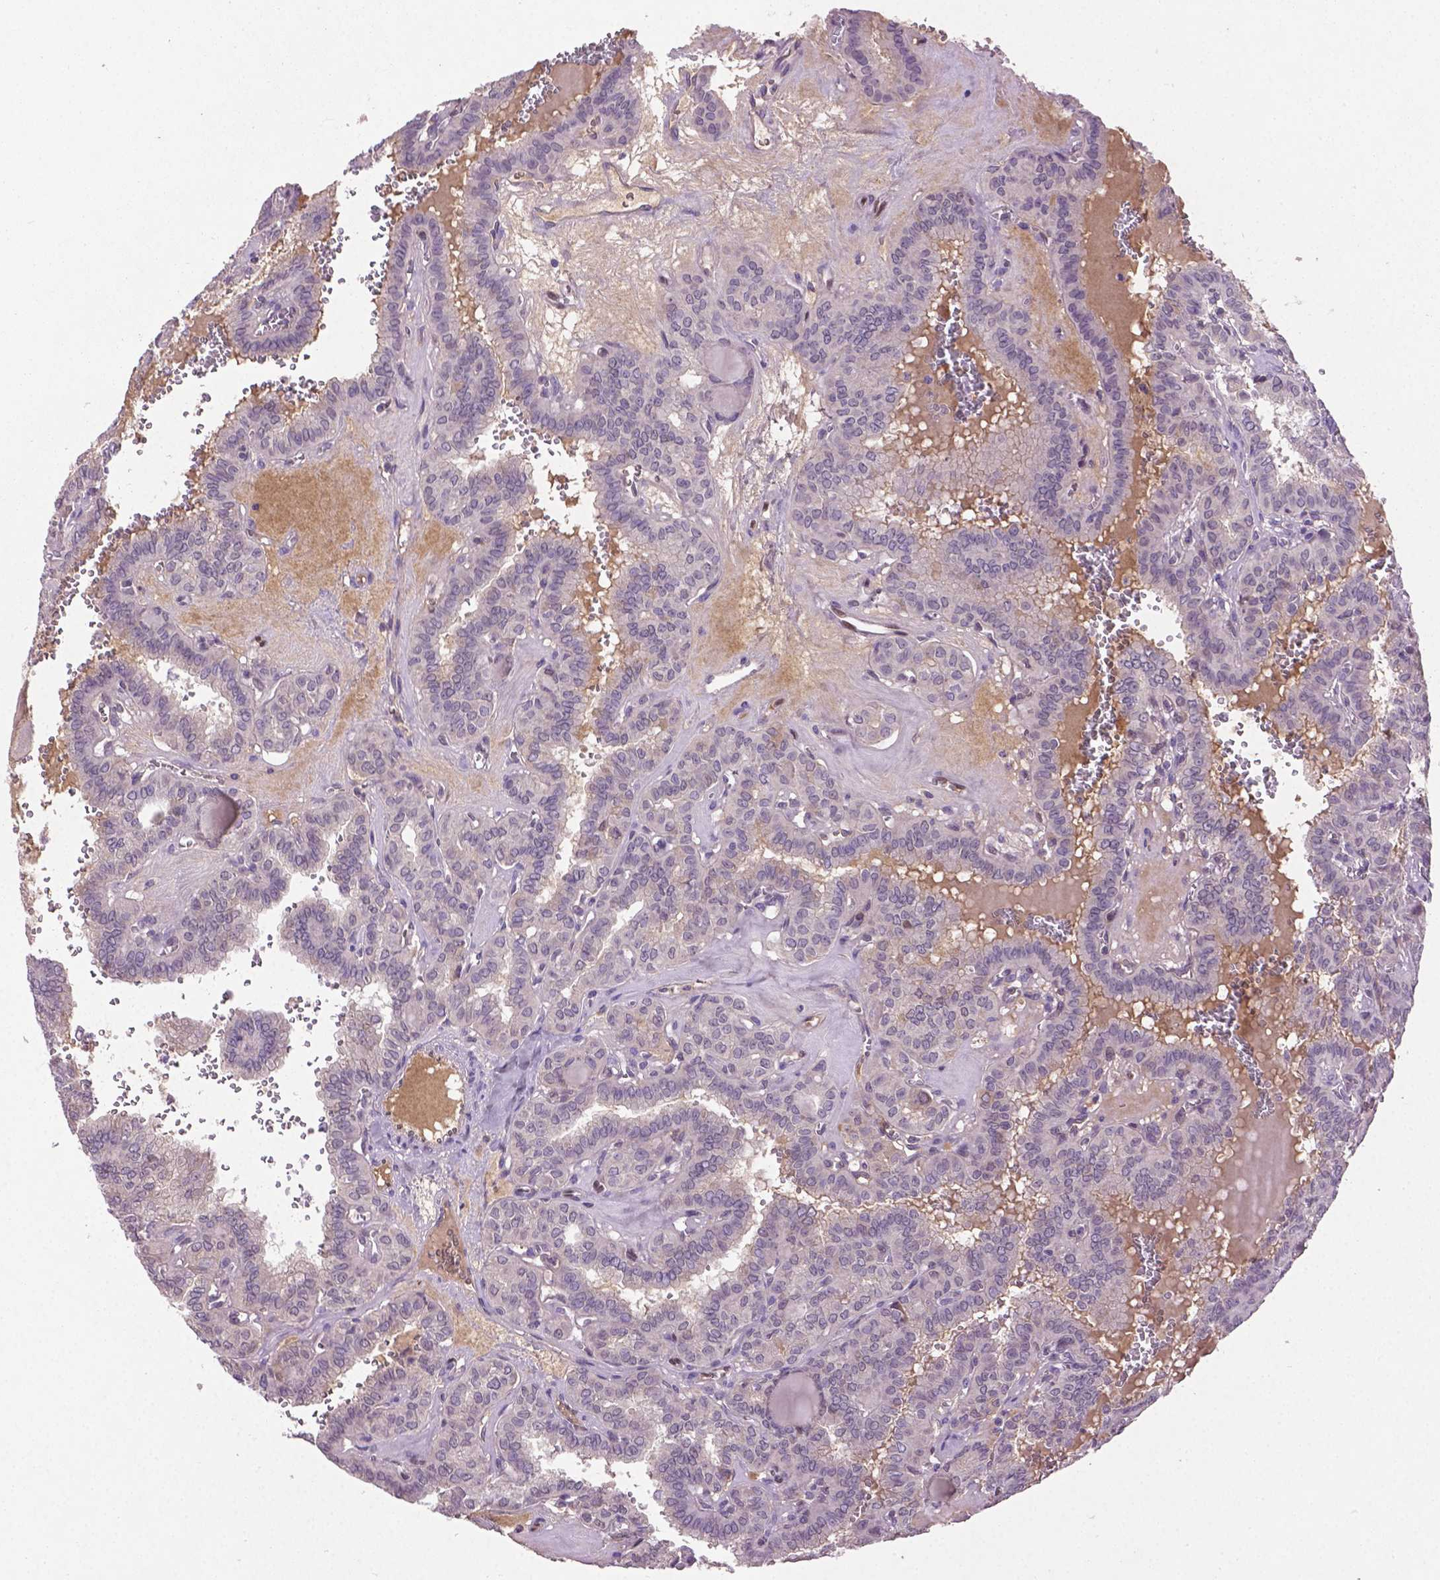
{"staining": {"intensity": "negative", "quantity": "none", "location": "none"}, "tissue": "thyroid cancer", "cell_type": "Tumor cells", "image_type": "cancer", "snomed": [{"axis": "morphology", "description": "Papillary adenocarcinoma, NOS"}, {"axis": "topography", "description": "Thyroid gland"}], "caption": "An immunohistochemistry (IHC) micrograph of papillary adenocarcinoma (thyroid) is shown. There is no staining in tumor cells of papillary adenocarcinoma (thyroid).", "gene": "SOX17", "patient": {"sex": "female", "age": 41}}